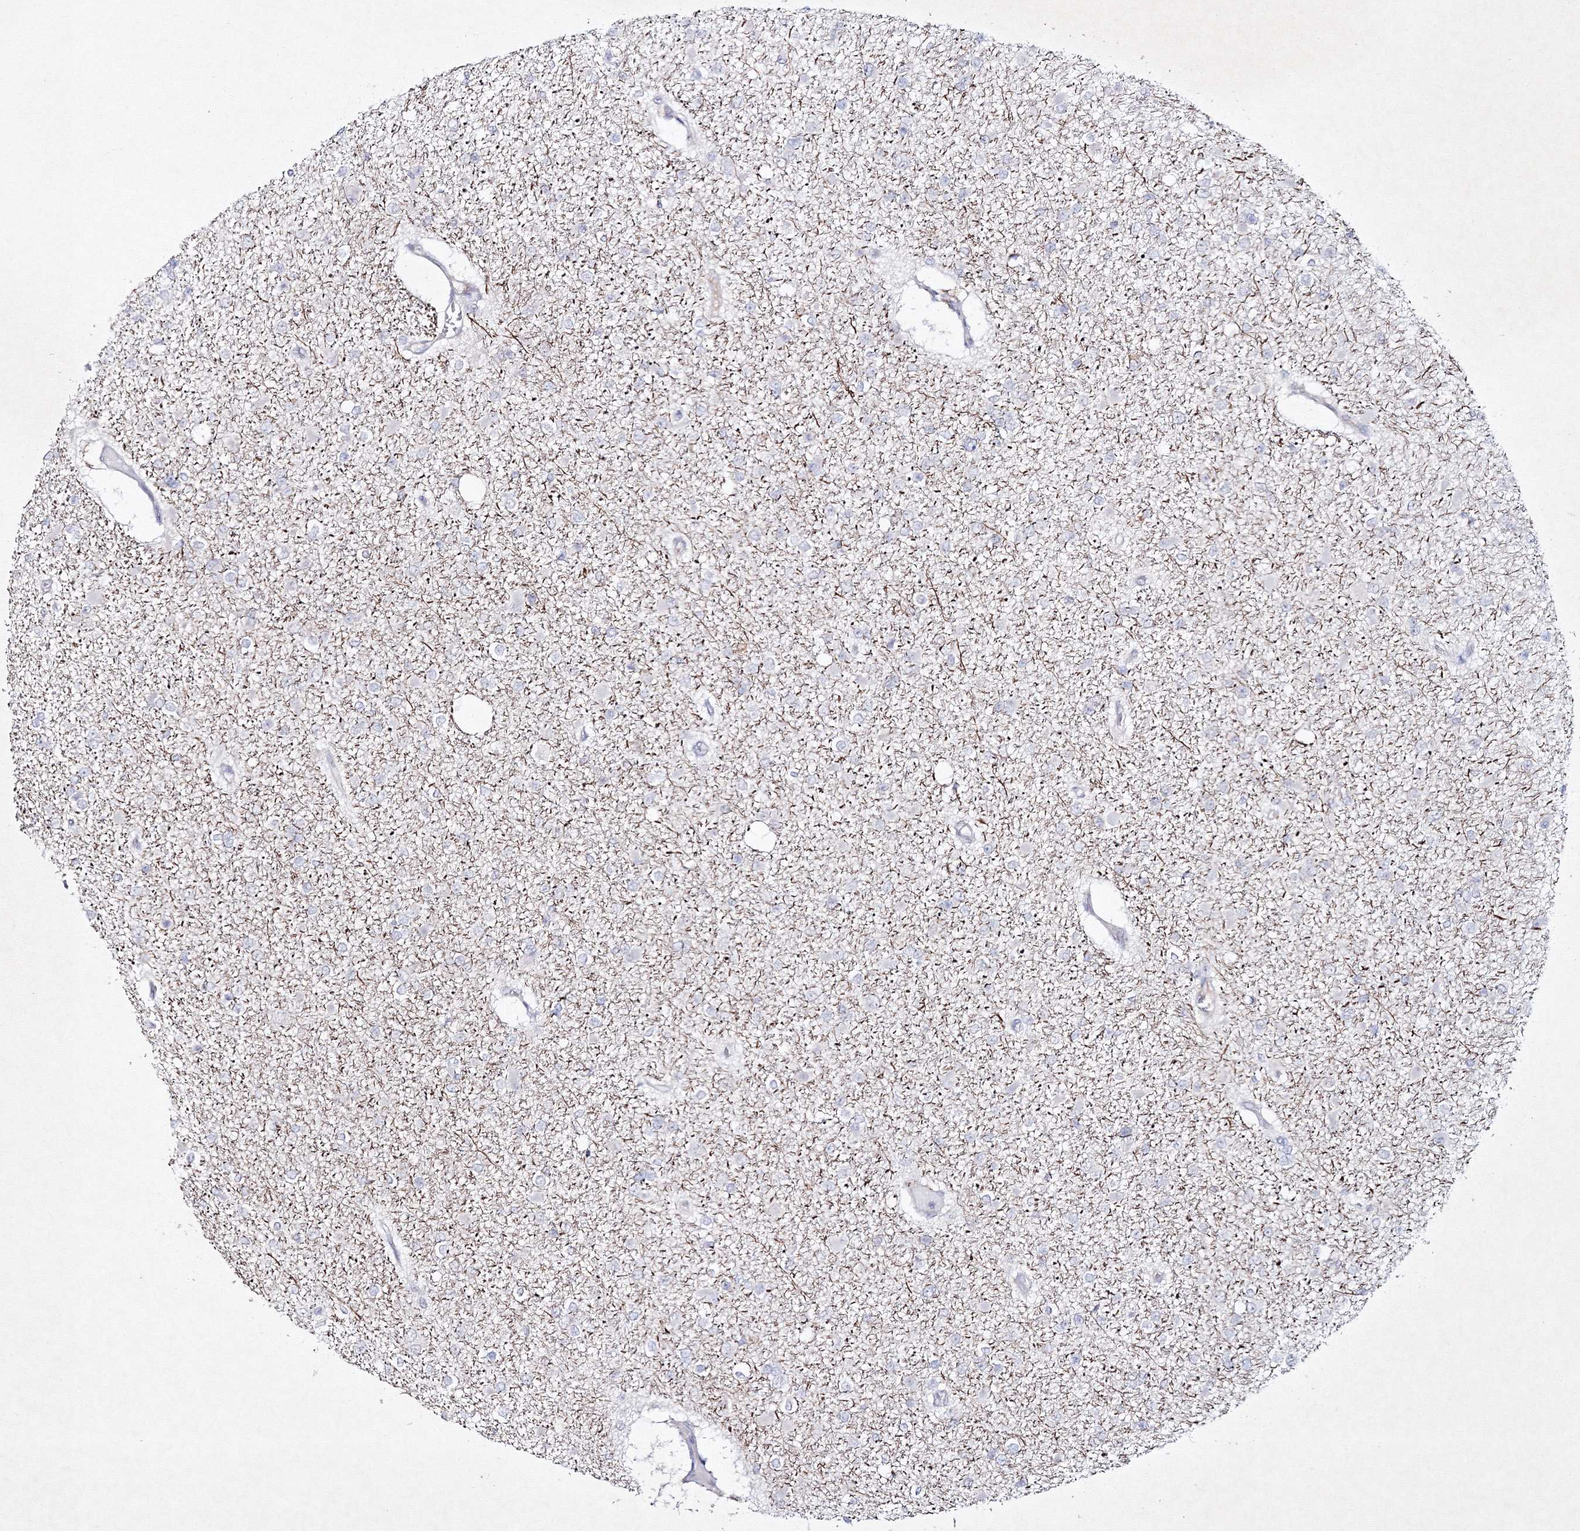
{"staining": {"intensity": "negative", "quantity": "none", "location": "none"}, "tissue": "glioma", "cell_type": "Tumor cells", "image_type": "cancer", "snomed": [{"axis": "morphology", "description": "Glioma, malignant, Low grade"}, {"axis": "topography", "description": "Brain"}], "caption": "Tumor cells are negative for brown protein staining in glioma.", "gene": "NEU4", "patient": {"sex": "female", "age": 22}}